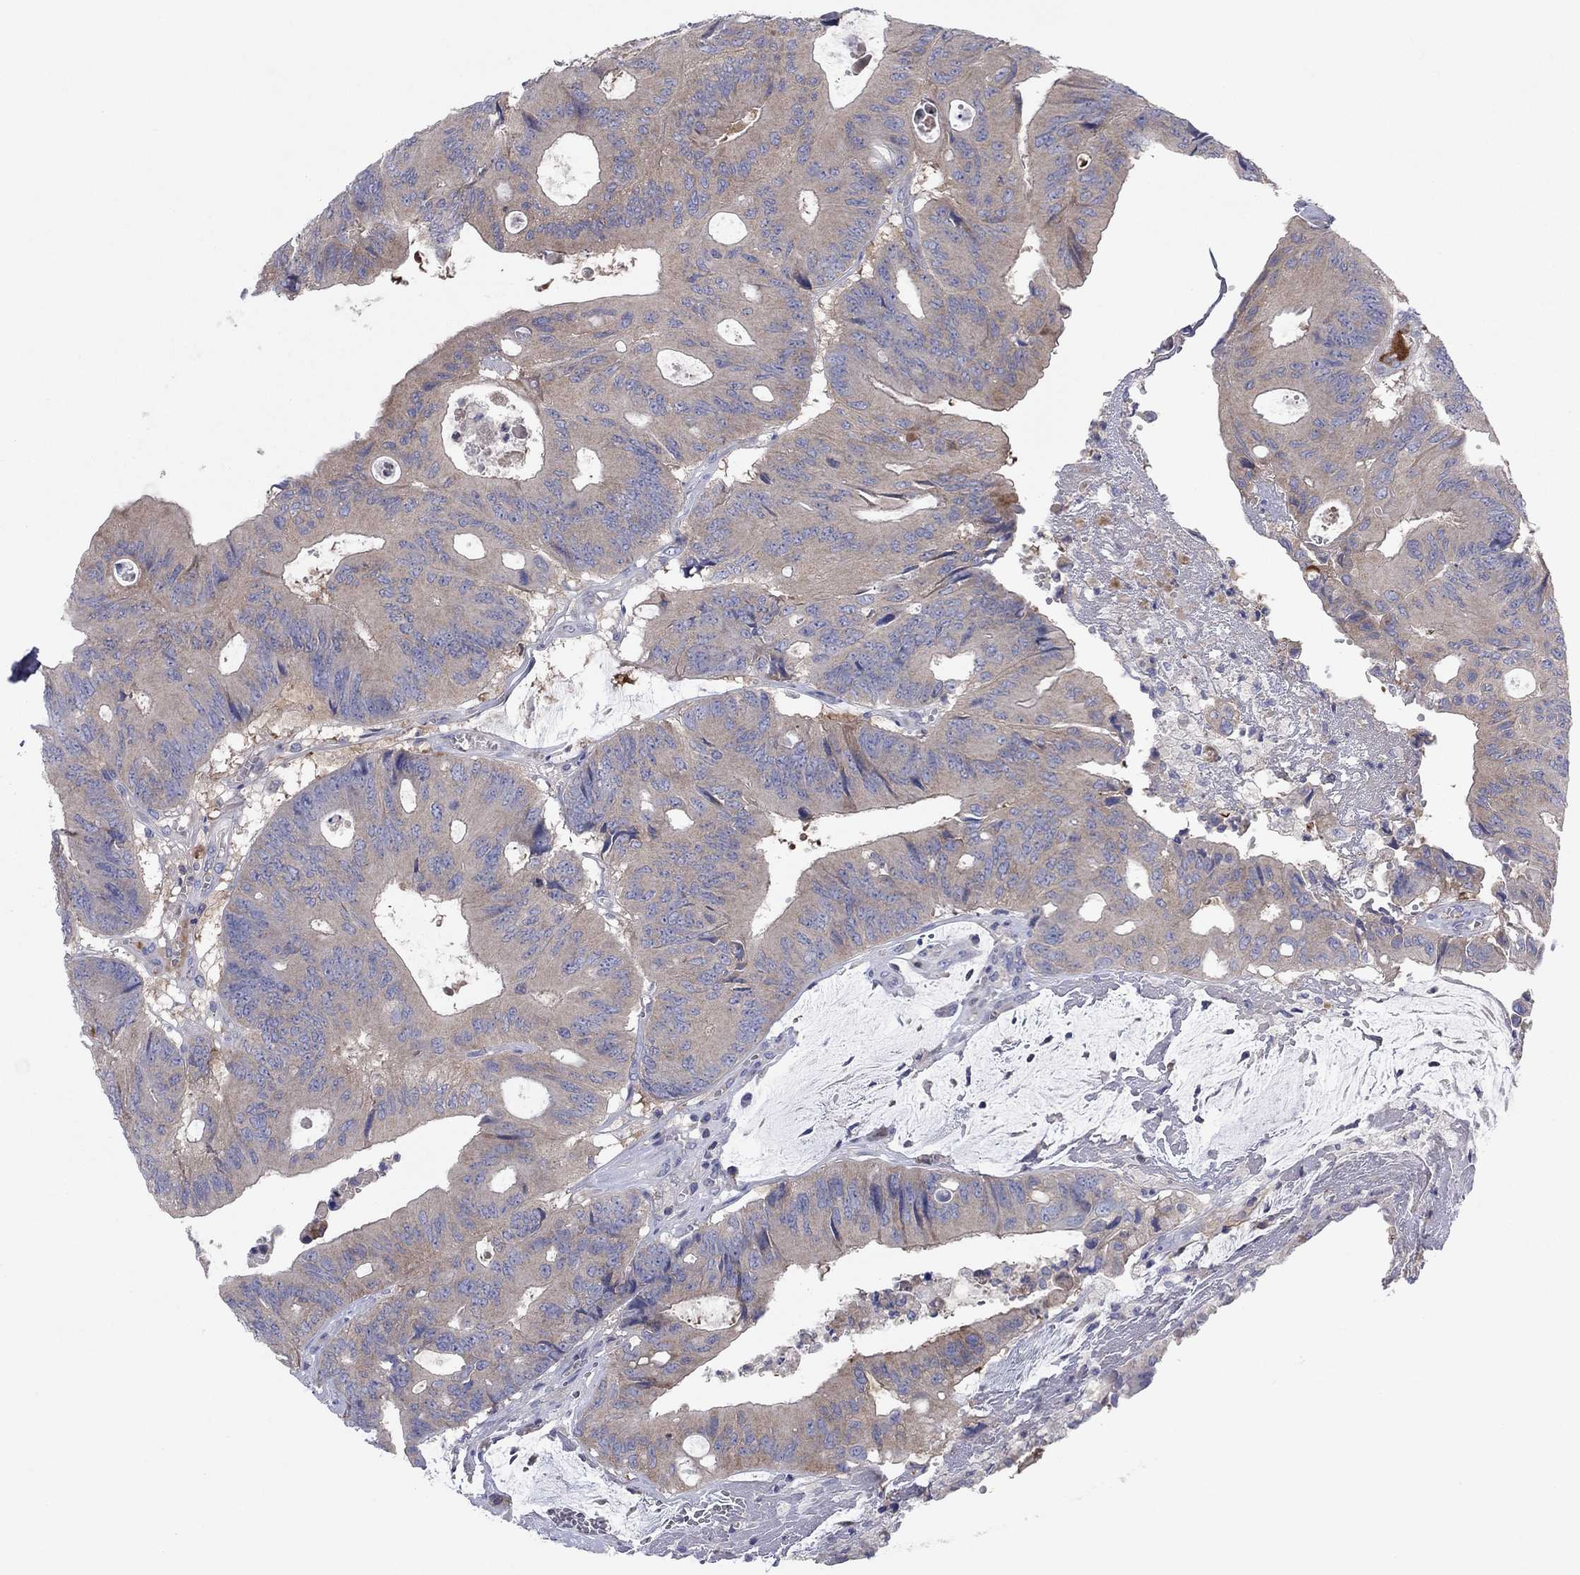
{"staining": {"intensity": "weak", "quantity": "25%-75%", "location": "cytoplasmic/membranous"}, "tissue": "colorectal cancer", "cell_type": "Tumor cells", "image_type": "cancer", "snomed": [{"axis": "morphology", "description": "Normal tissue, NOS"}, {"axis": "morphology", "description": "Adenocarcinoma, NOS"}, {"axis": "topography", "description": "Colon"}], "caption": "Brown immunohistochemical staining in colorectal cancer displays weak cytoplasmic/membranous expression in about 25%-75% of tumor cells.", "gene": "PVR", "patient": {"sex": "male", "age": 65}}